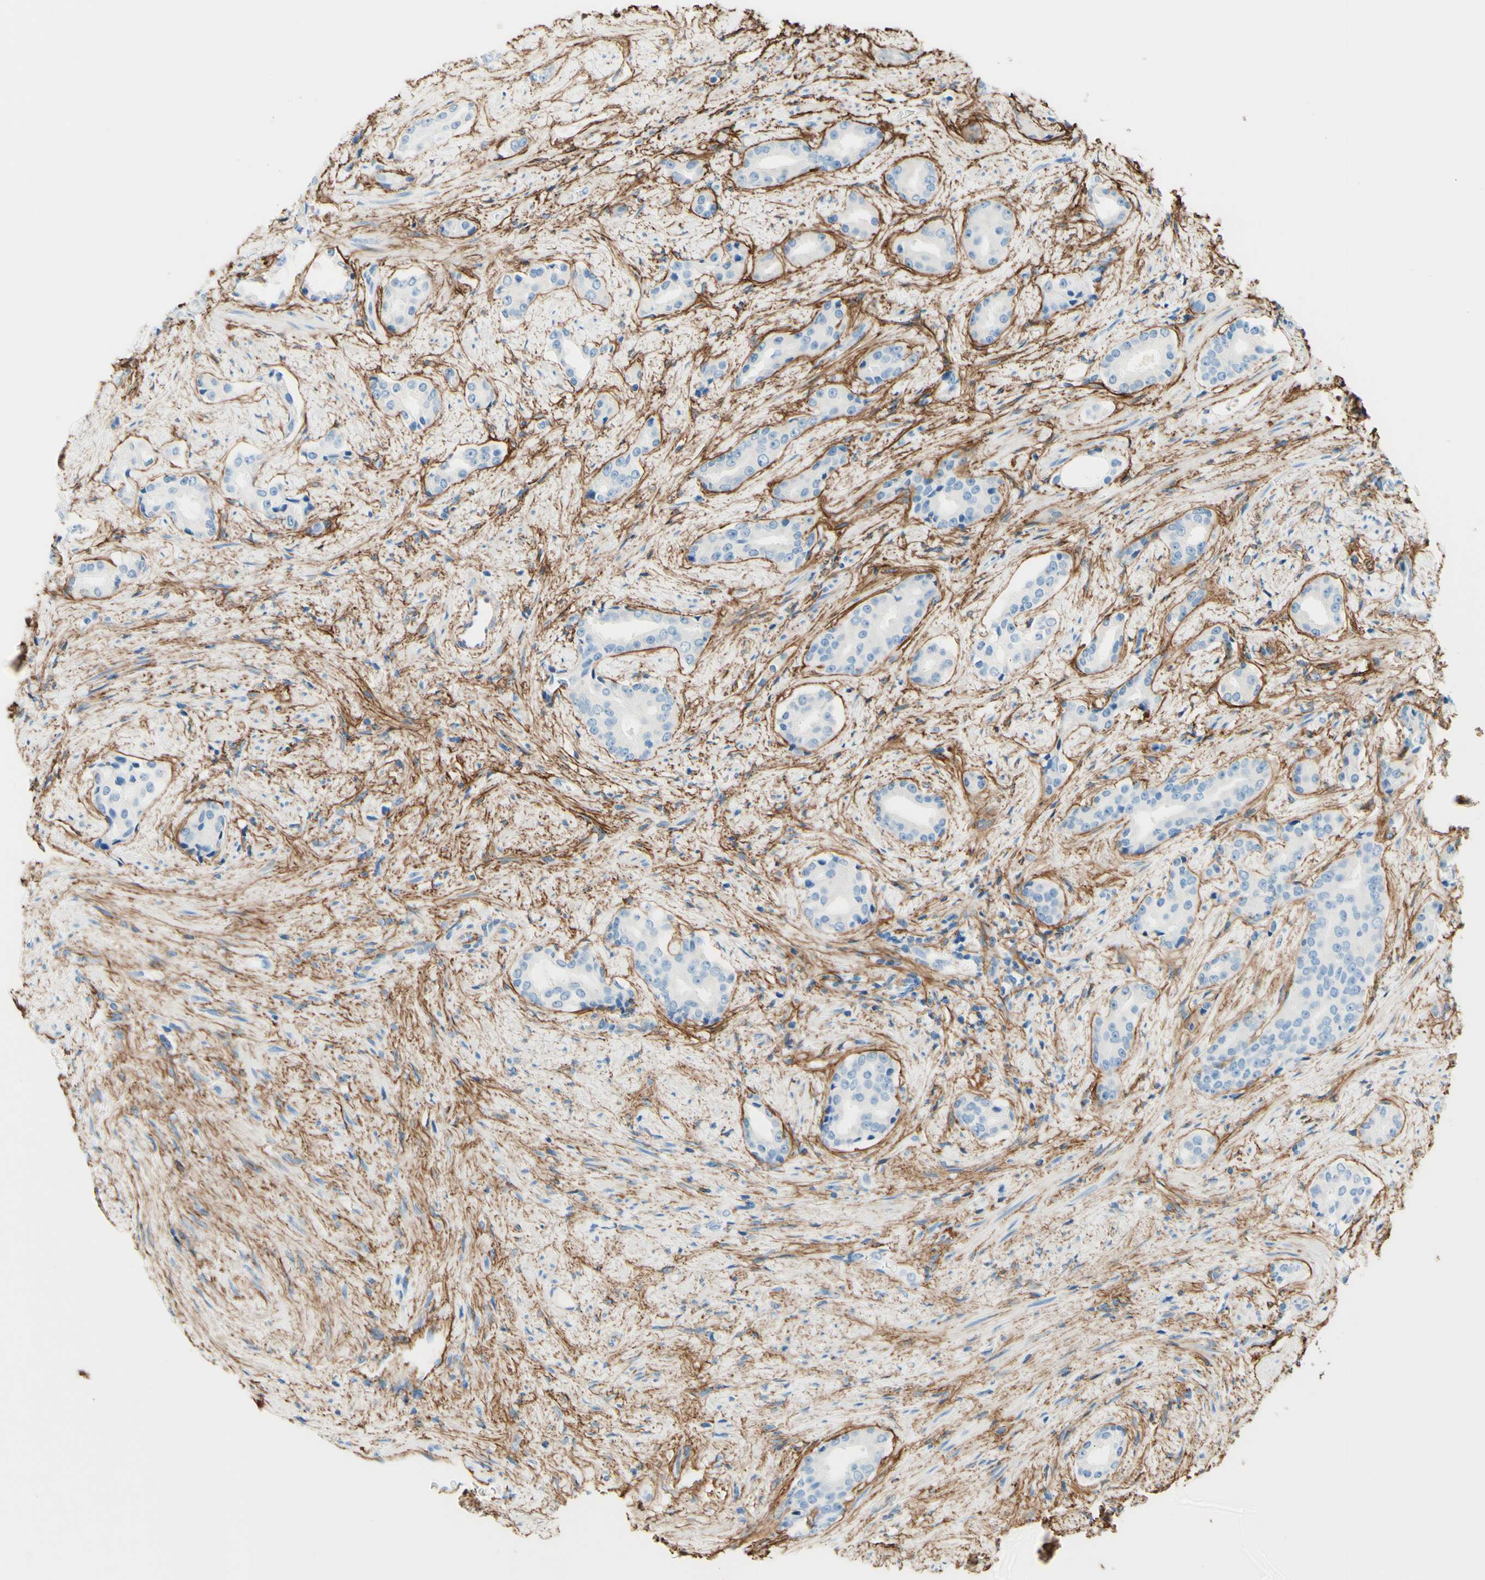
{"staining": {"intensity": "negative", "quantity": "none", "location": "none"}, "tissue": "prostate cancer", "cell_type": "Tumor cells", "image_type": "cancer", "snomed": [{"axis": "morphology", "description": "Adenocarcinoma, High grade"}, {"axis": "topography", "description": "Prostate"}], "caption": "This is an IHC micrograph of prostate high-grade adenocarcinoma. There is no staining in tumor cells.", "gene": "MFAP5", "patient": {"sex": "male", "age": 71}}